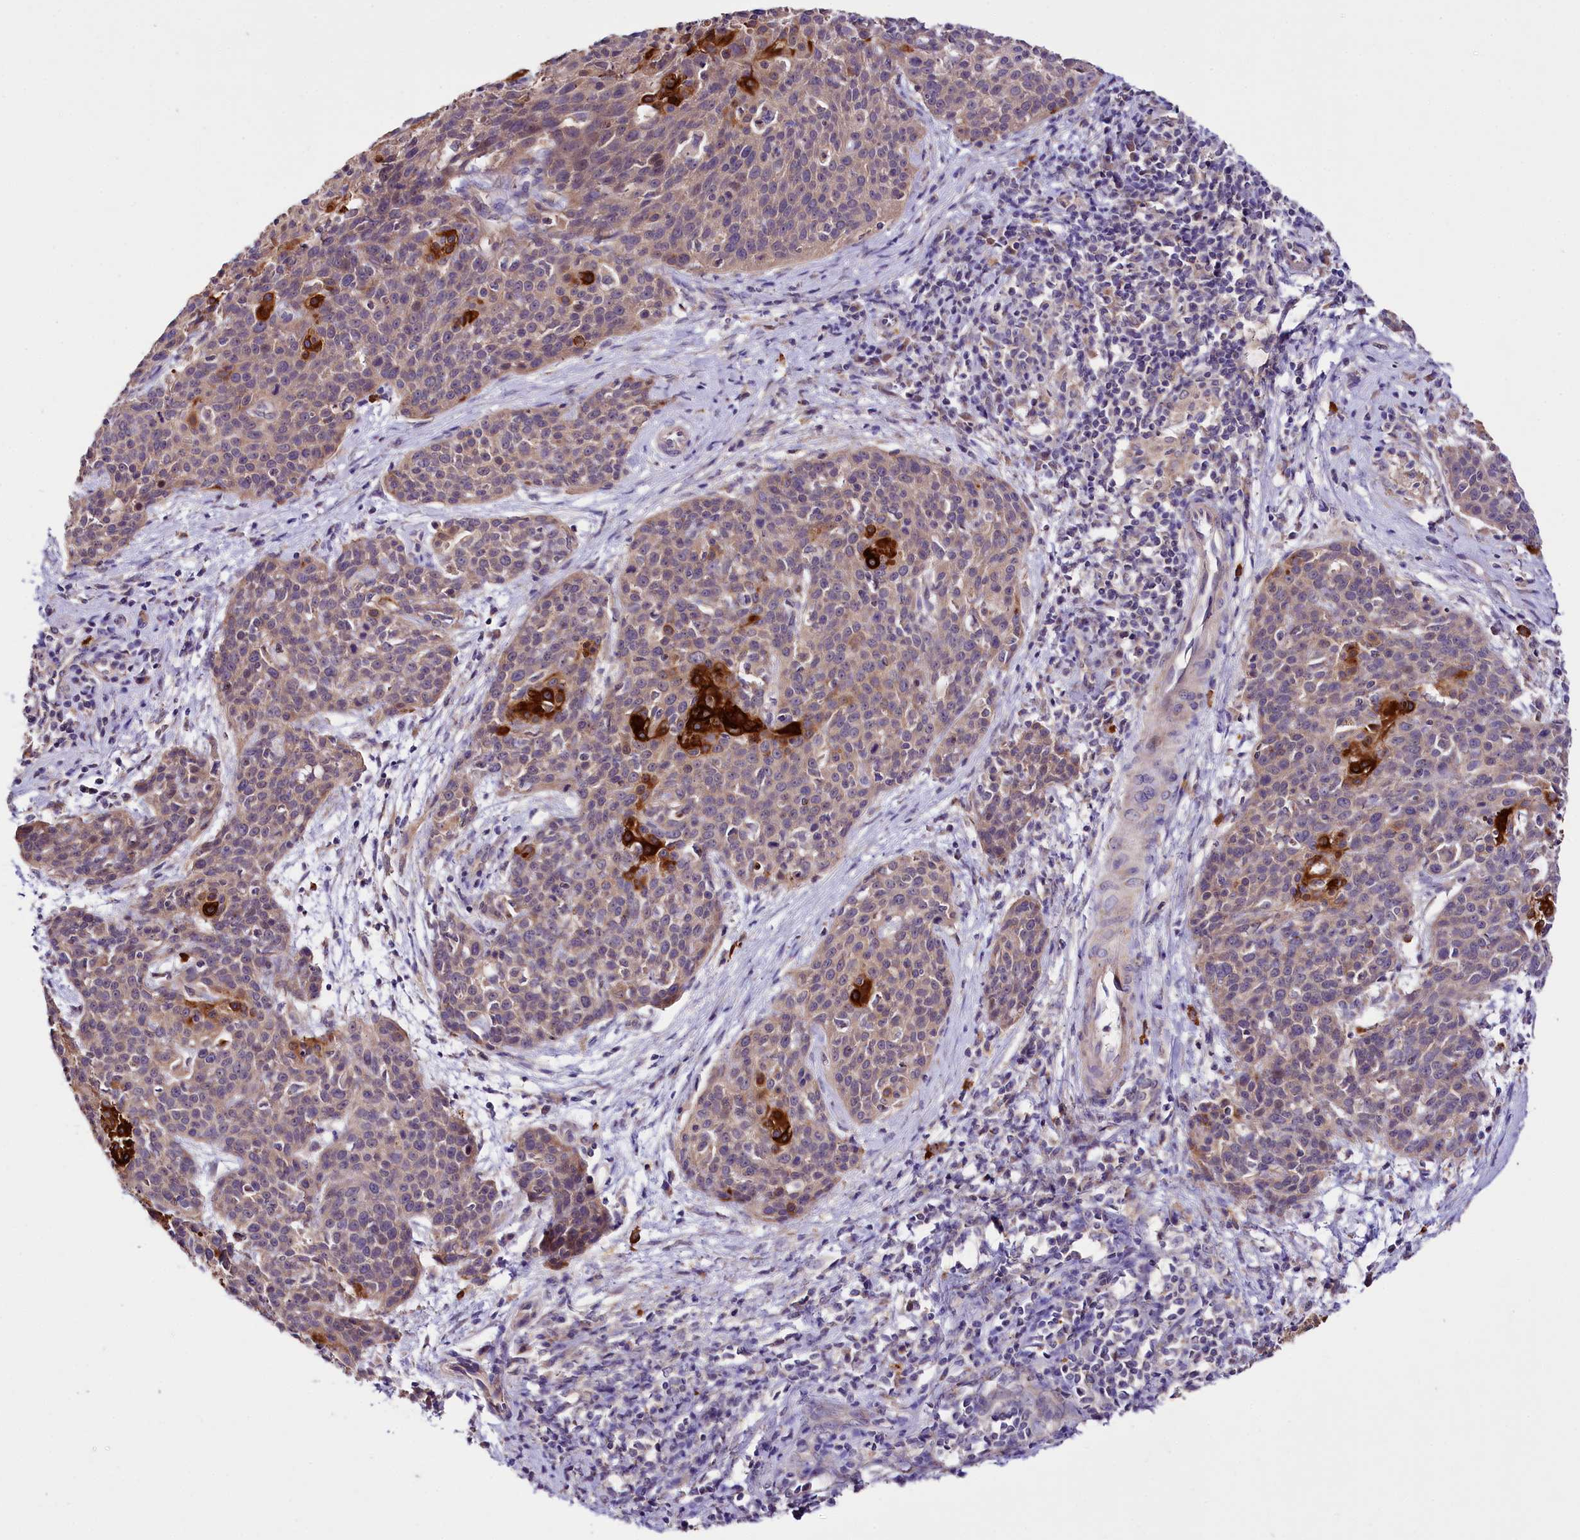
{"staining": {"intensity": "strong", "quantity": "<25%", "location": "cytoplasmic/membranous"}, "tissue": "cervical cancer", "cell_type": "Tumor cells", "image_type": "cancer", "snomed": [{"axis": "morphology", "description": "Squamous cell carcinoma, NOS"}, {"axis": "topography", "description": "Cervix"}], "caption": "Protein staining of squamous cell carcinoma (cervical) tissue reveals strong cytoplasmic/membranous staining in approximately <25% of tumor cells.", "gene": "ZNF45", "patient": {"sex": "female", "age": 38}}